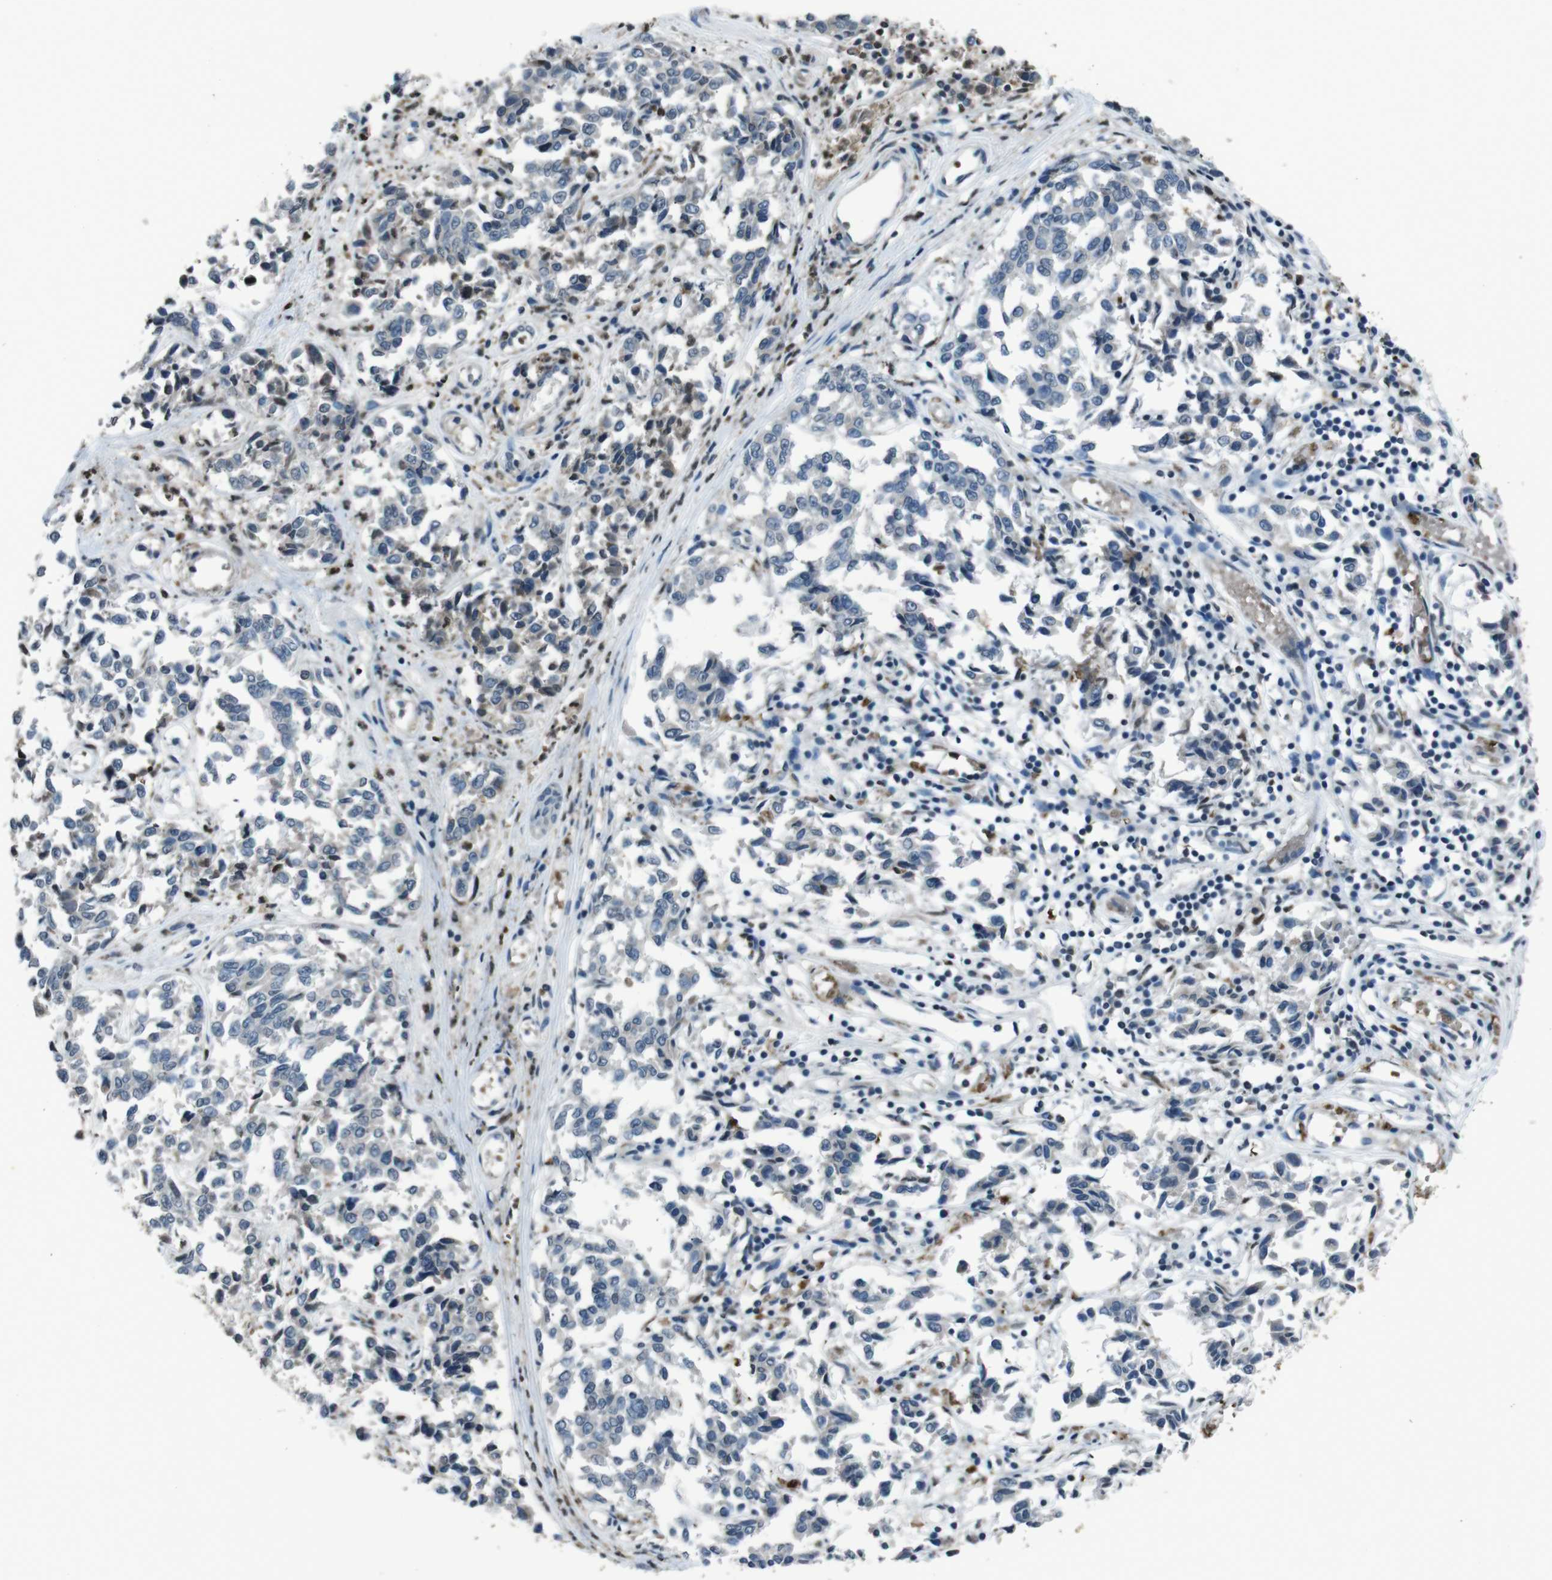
{"staining": {"intensity": "negative", "quantity": "none", "location": "none"}, "tissue": "melanoma", "cell_type": "Tumor cells", "image_type": "cancer", "snomed": [{"axis": "morphology", "description": "Malignant melanoma, NOS"}, {"axis": "topography", "description": "Skin"}], "caption": "This is an immunohistochemistry (IHC) histopathology image of human malignant melanoma. There is no staining in tumor cells.", "gene": "UGT1A6", "patient": {"sex": "female", "age": 64}}